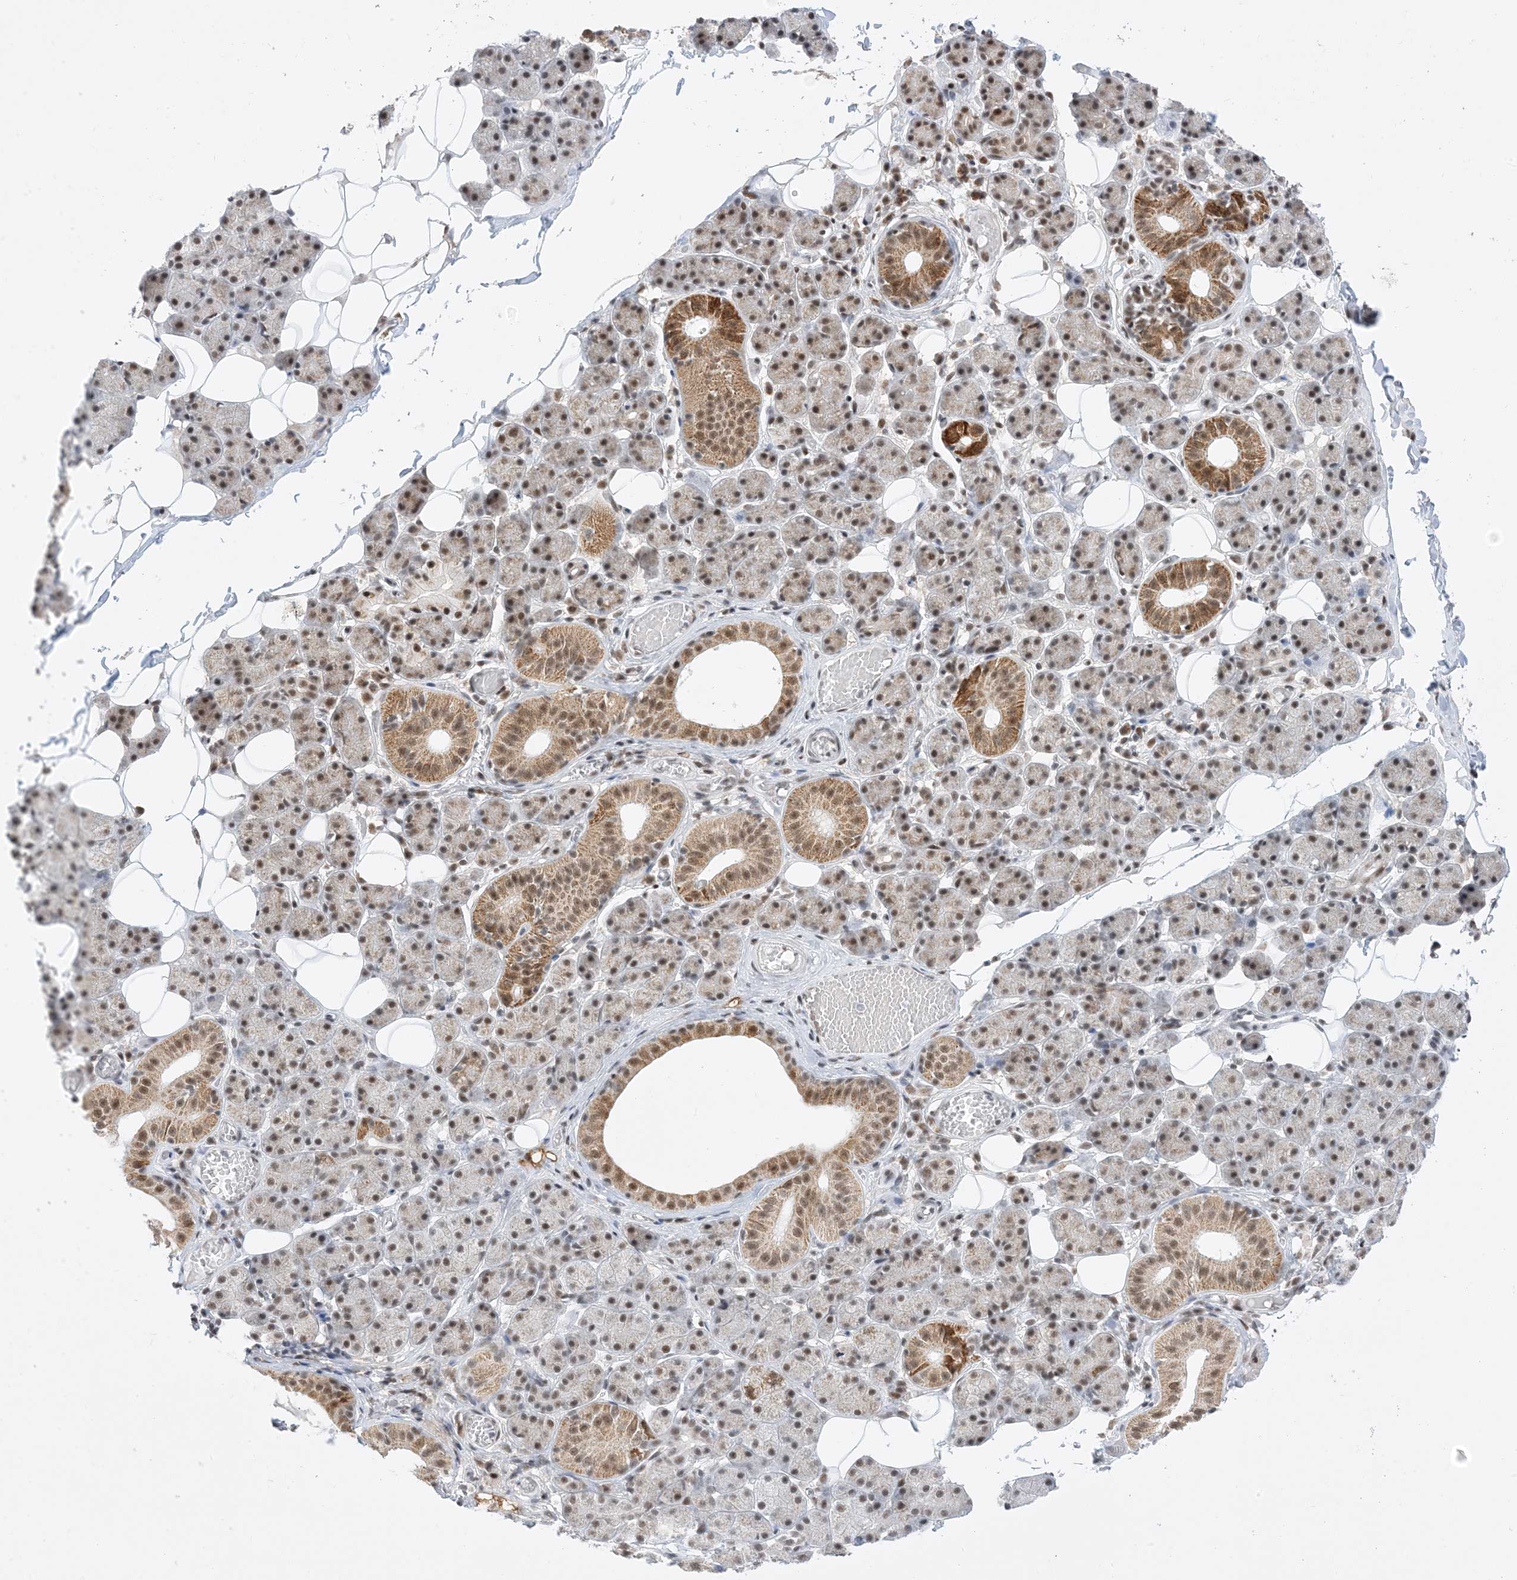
{"staining": {"intensity": "moderate", "quantity": "25%-75%", "location": "cytoplasmic/membranous,nuclear"}, "tissue": "salivary gland", "cell_type": "Glandular cells", "image_type": "normal", "snomed": [{"axis": "morphology", "description": "Normal tissue, NOS"}, {"axis": "topography", "description": "Salivary gland"}], "caption": "Protein staining displays moderate cytoplasmic/membranous,nuclear staining in about 25%-75% of glandular cells in benign salivary gland.", "gene": "SF3A3", "patient": {"sex": "female", "age": 33}}